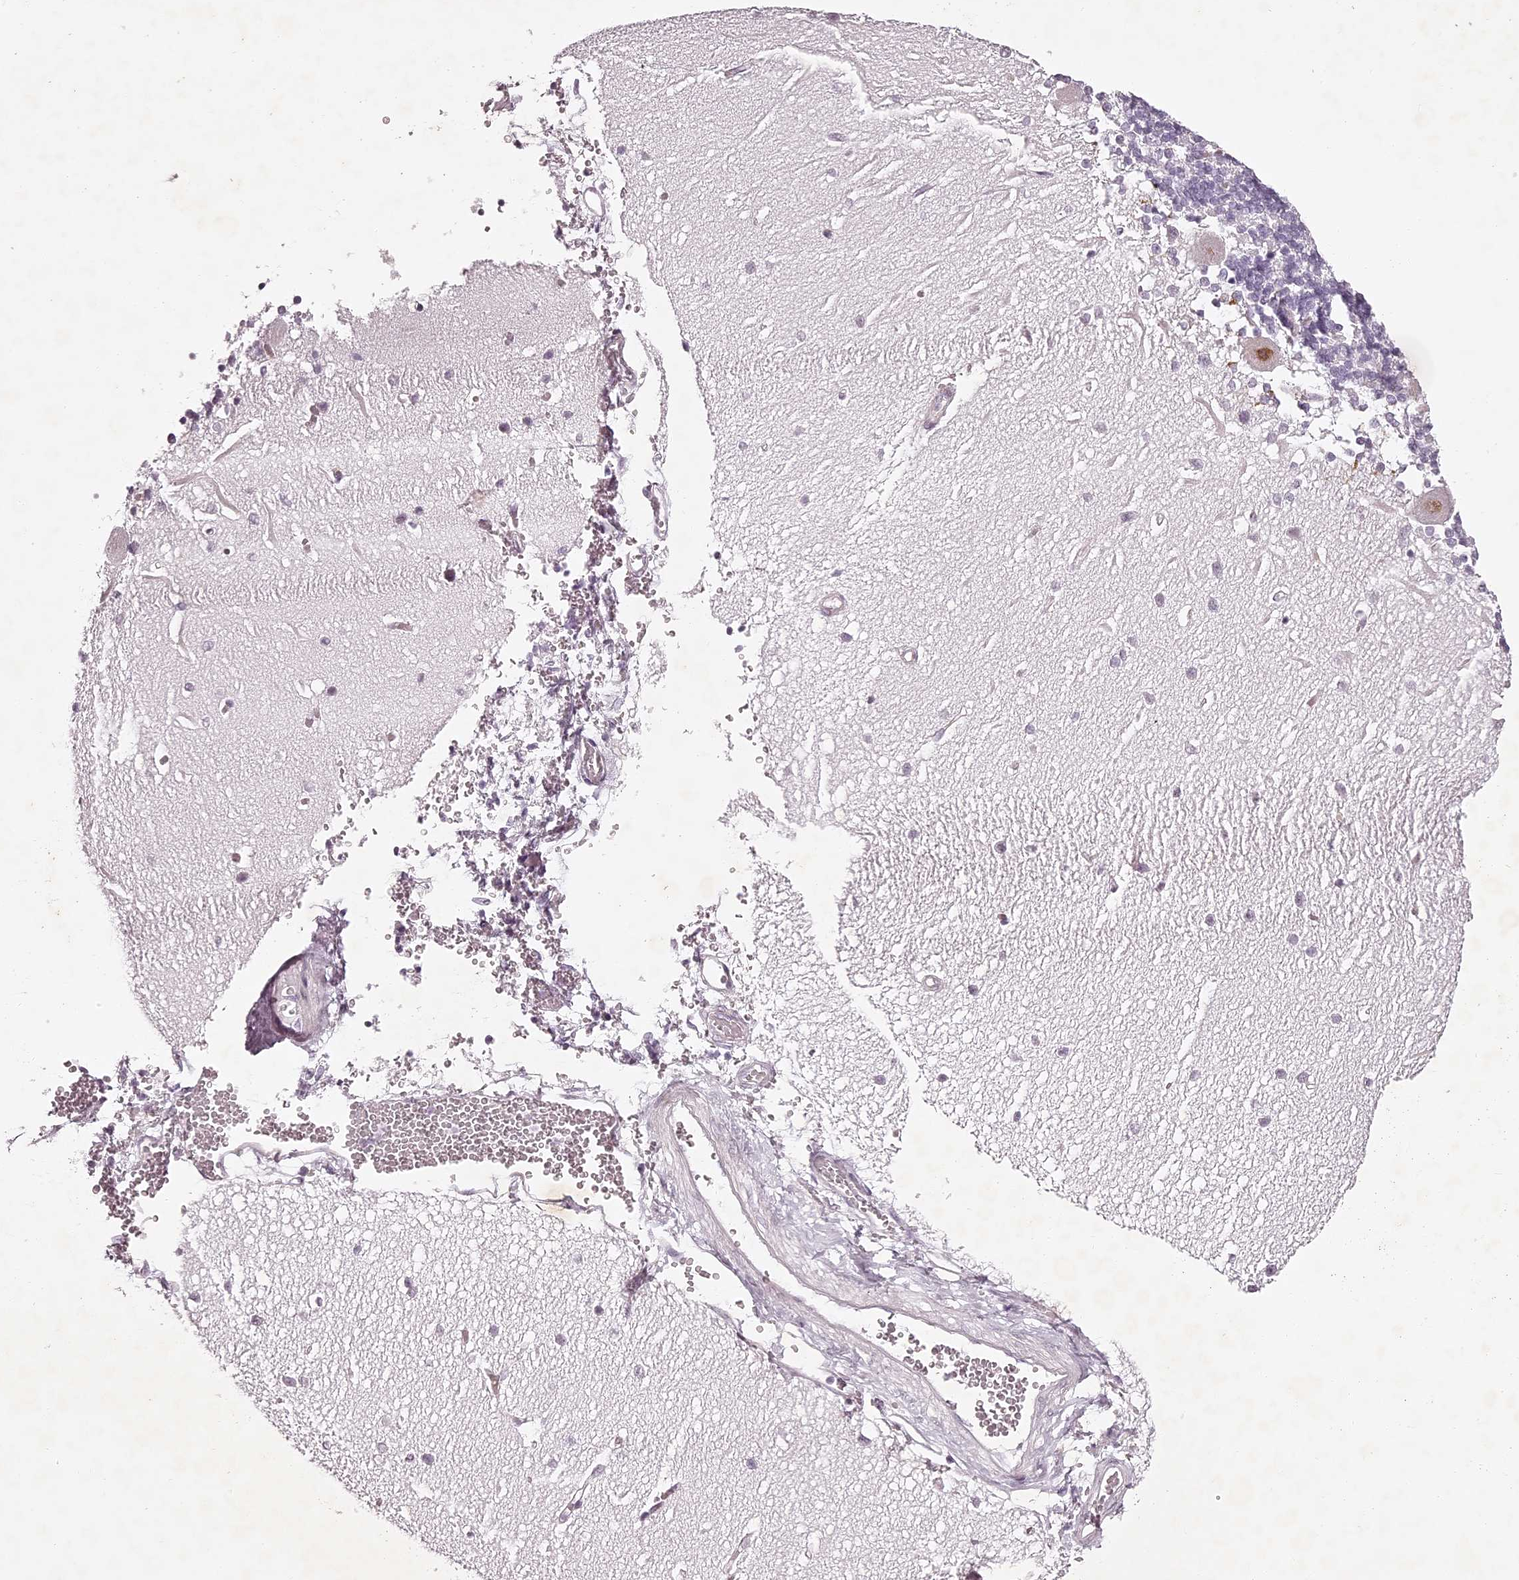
{"staining": {"intensity": "negative", "quantity": "none", "location": "none"}, "tissue": "cerebellum", "cell_type": "Cells in granular layer", "image_type": "normal", "snomed": [{"axis": "morphology", "description": "Normal tissue, NOS"}, {"axis": "topography", "description": "Cerebellum"}], "caption": "An image of cerebellum stained for a protein shows no brown staining in cells in granular layer. (DAB immunohistochemistry (IHC) visualized using brightfield microscopy, high magnification).", "gene": "ELAPOR1", "patient": {"sex": "male", "age": 37}}